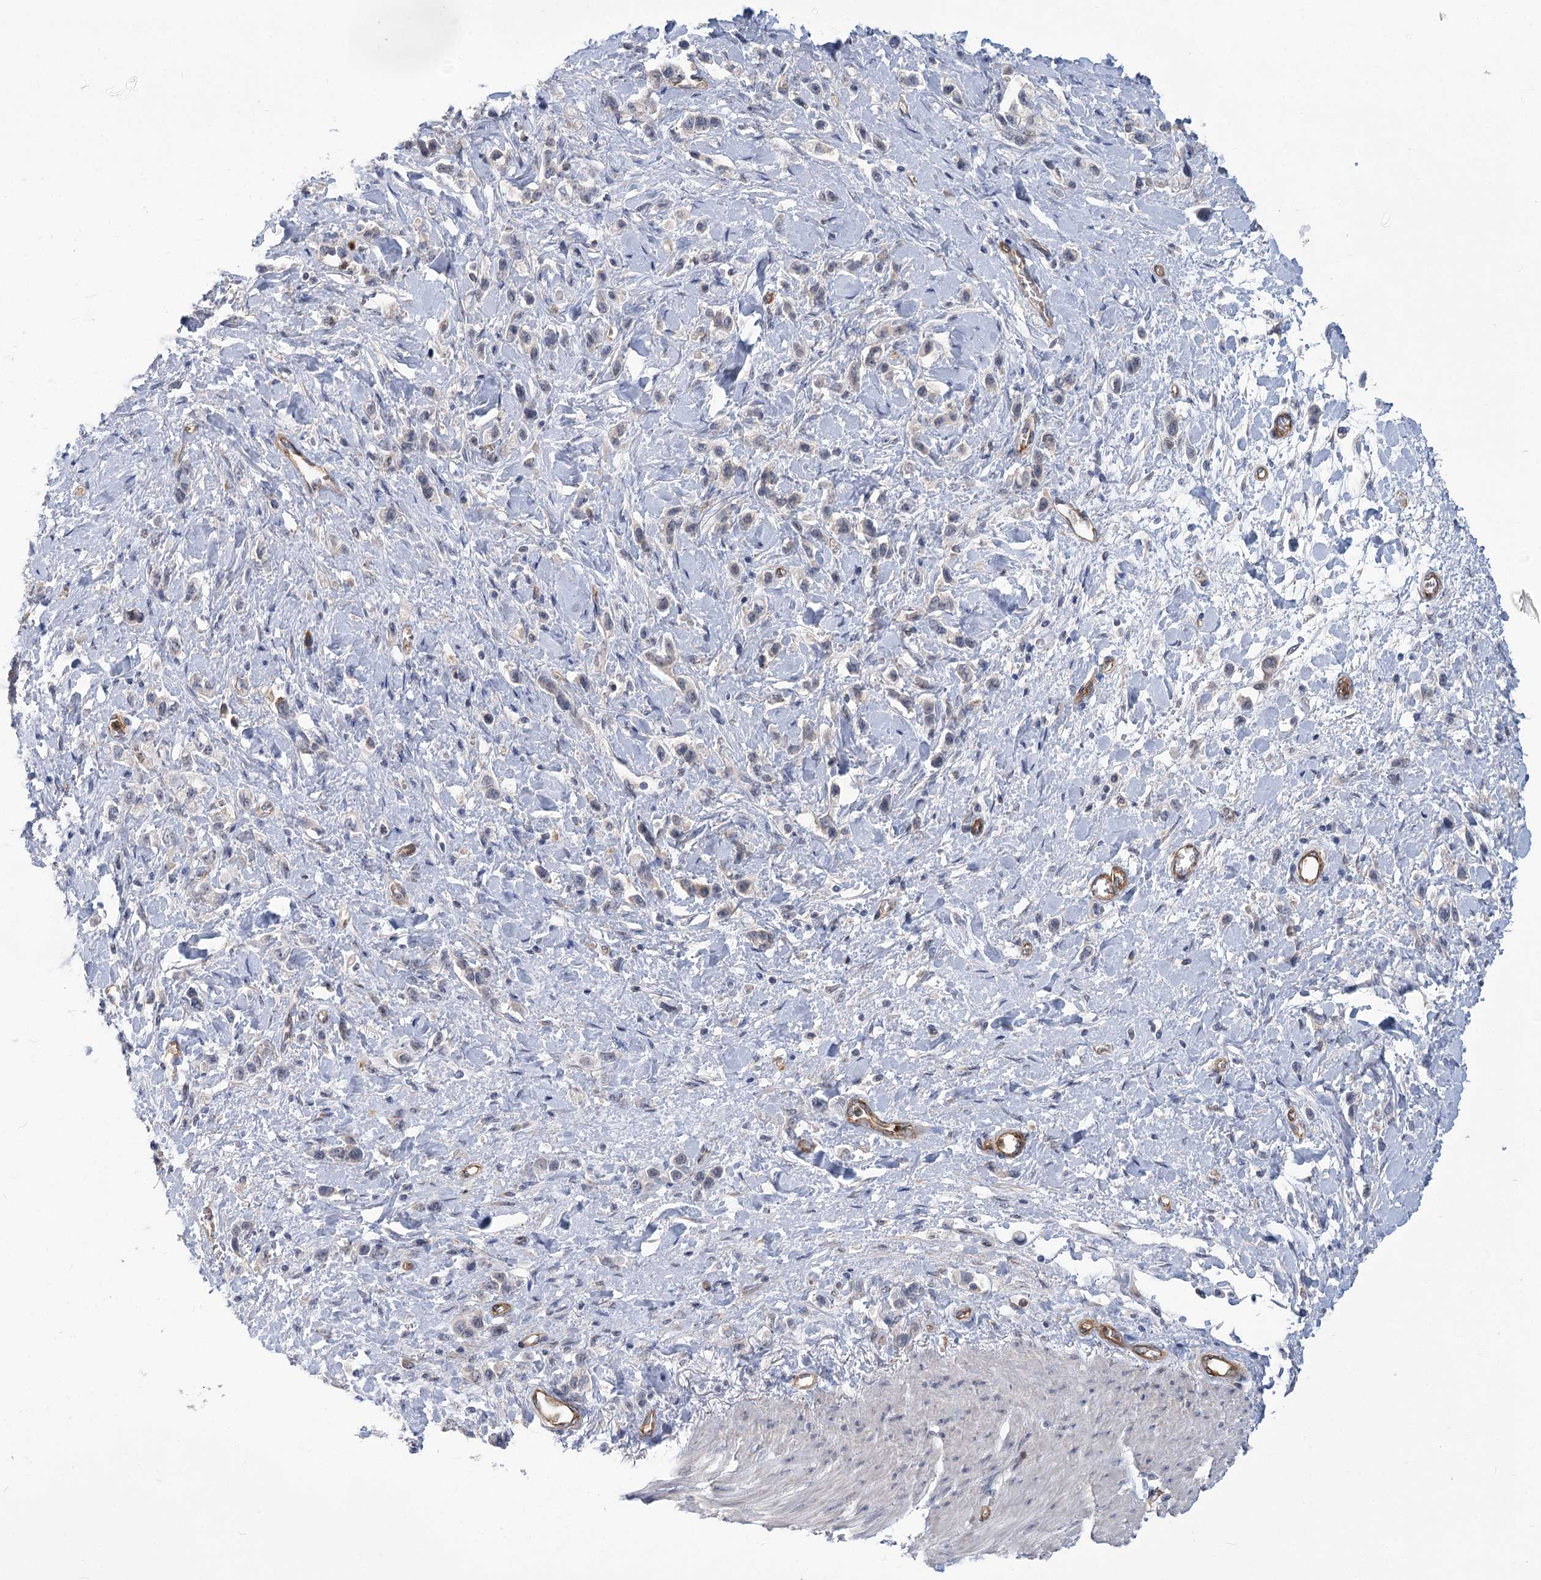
{"staining": {"intensity": "negative", "quantity": "none", "location": "none"}, "tissue": "stomach cancer", "cell_type": "Tumor cells", "image_type": "cancer", "snomed": [{"axis": "morphology", "description": "Normal tissue, NOS"}, {"axis": "morphology", "description": "Adenocarcinoma, NOS"}, {"axis": "topography", "description": "Stomach, upper"}, {"axis": "topography", "description": "Stomach"}], "caption": "Stomach cancer (adenocarcinoma) was stained to show a protein in brown. There is no significant staining in tumor cells.", "gene": "THAP6", "patient": {"sex": "female", "age": 65}}